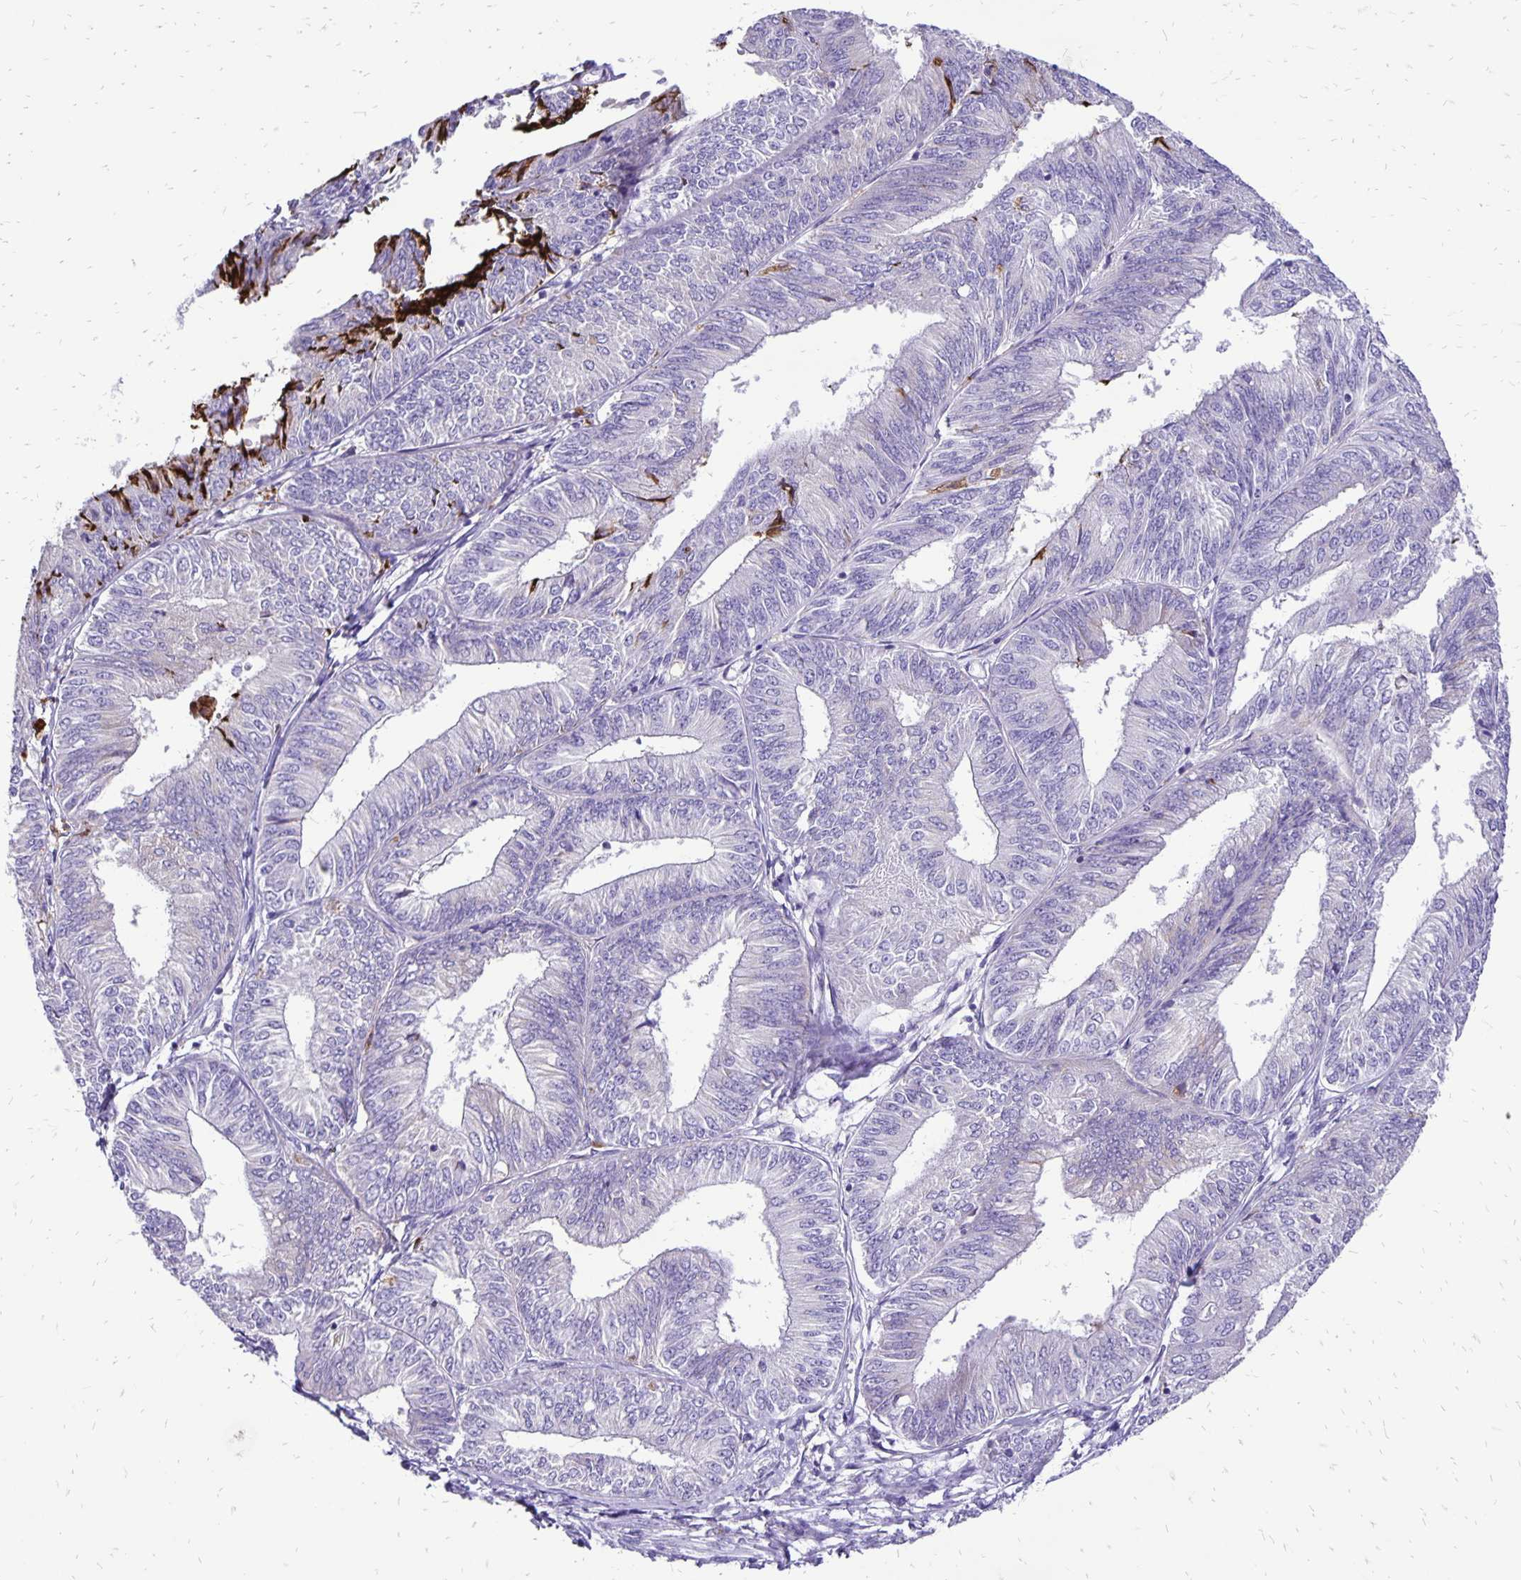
{"staining": {"intensity": "negative", "quantity": "none", "location": "none"}, "tissue": "endometrial cancer", "cell_type": "Tumor cells", "image_type": "cancer", "snomed": [{"axis": "morphology", "description": "Adenocarcinoma, NOS"}, {"axis": "topography", "description": "Endometrium"}], "caption": "A histopathology image of human endometrial cancer (adenocarcinoma) is negative for staining in tumor cells.", "gene": "EIF5A", "patient": {"sex": "female", "age": 58}}